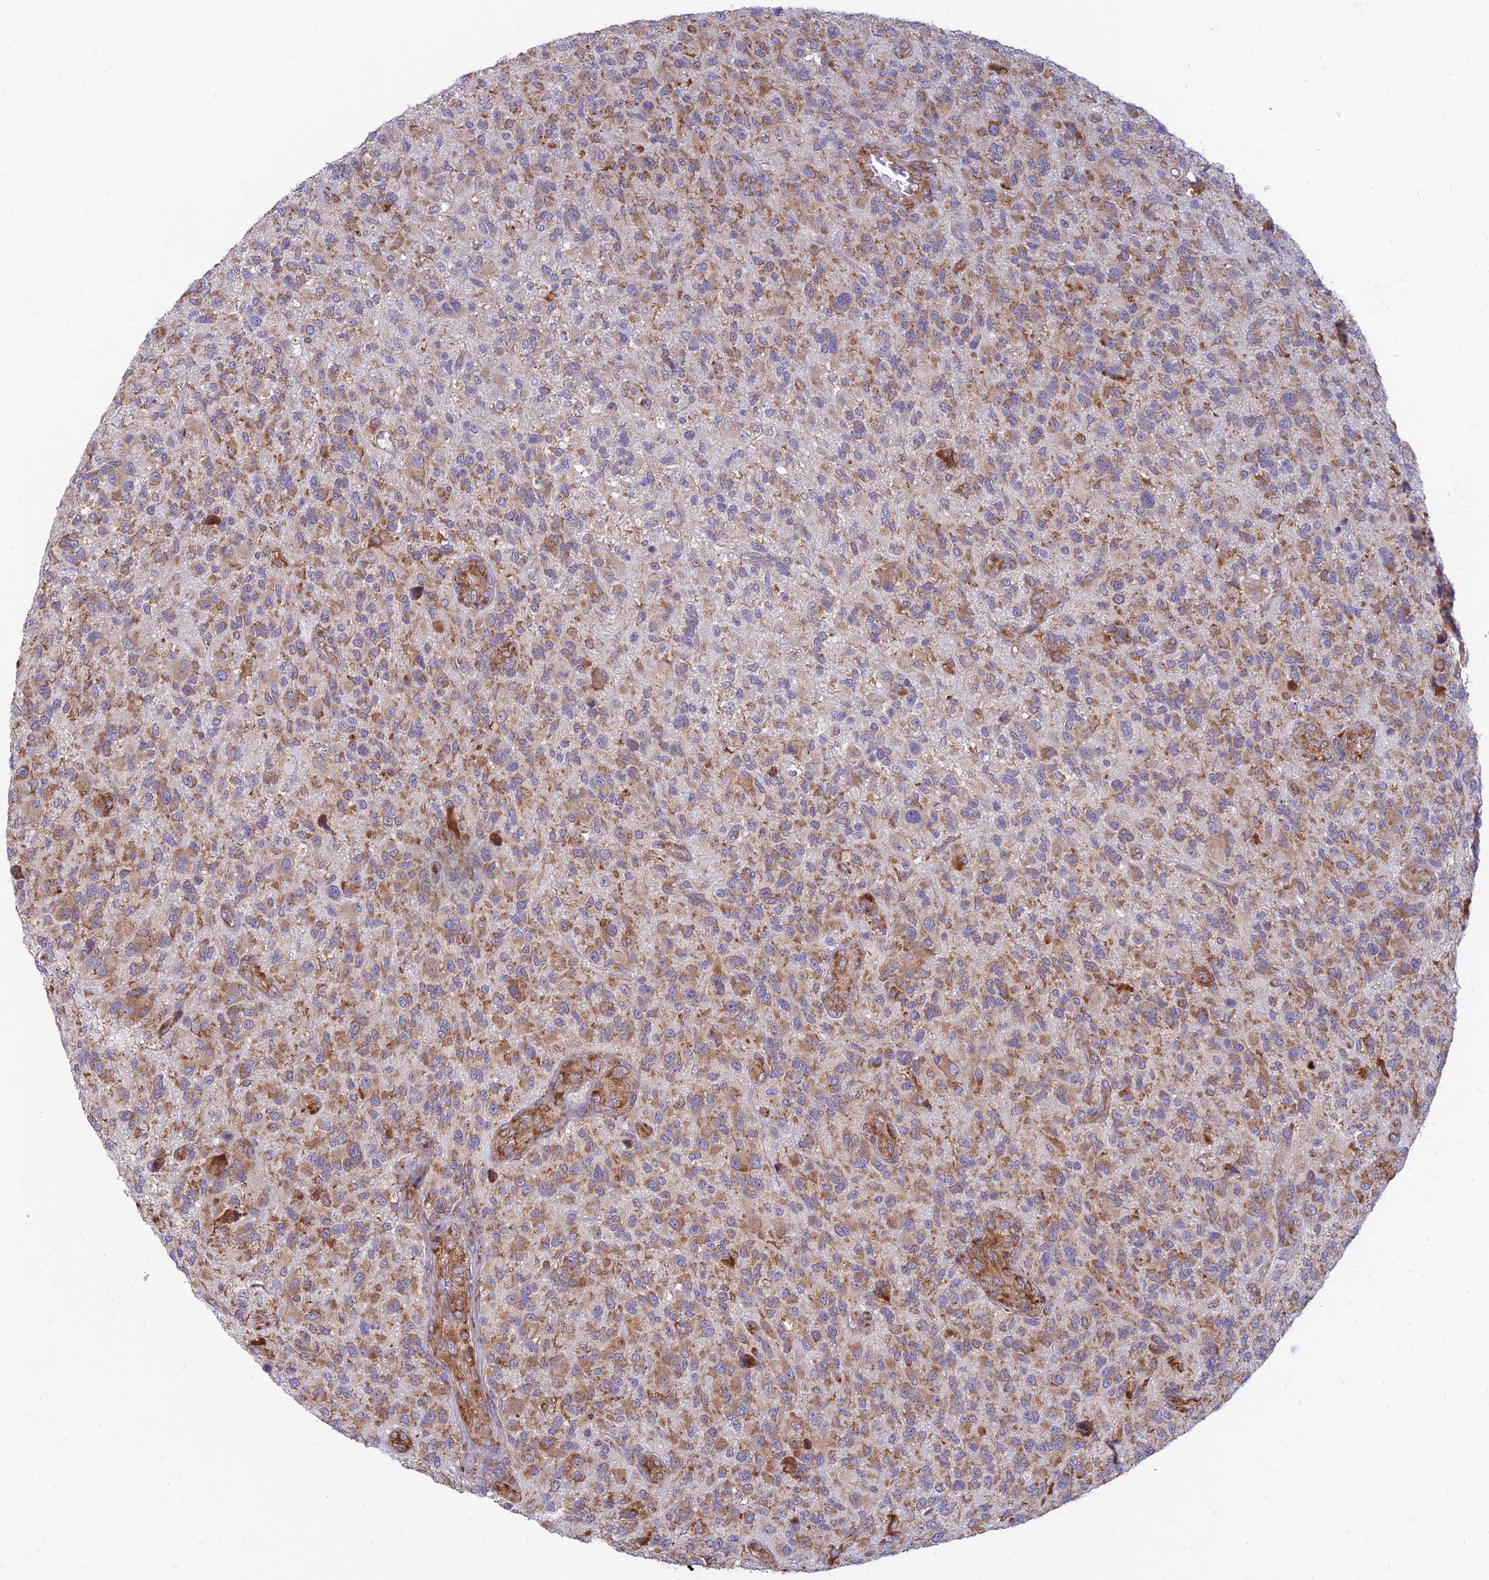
{"staining": {"intensity": "moderate", "quantity": ">75%", "location": "cytoplasmic/membranous"}, "tissue": "glioma", "cell_type": "Tumor cells", "image_type": "cancer", "snomed": [{"axis": "morphology", "description": "Glioma, malignant, High grade"}, {"axis": "topography", "description": "Brain"}], "caption": "The micrograph shows staining of malignant glioma (high-grade), revealing moderate cytoplasmic/membranous protein staining (brown color) within tumor cells.", "gene": "RPL17-C18orf32", "patient": {"sex": "male", "age": 47}}